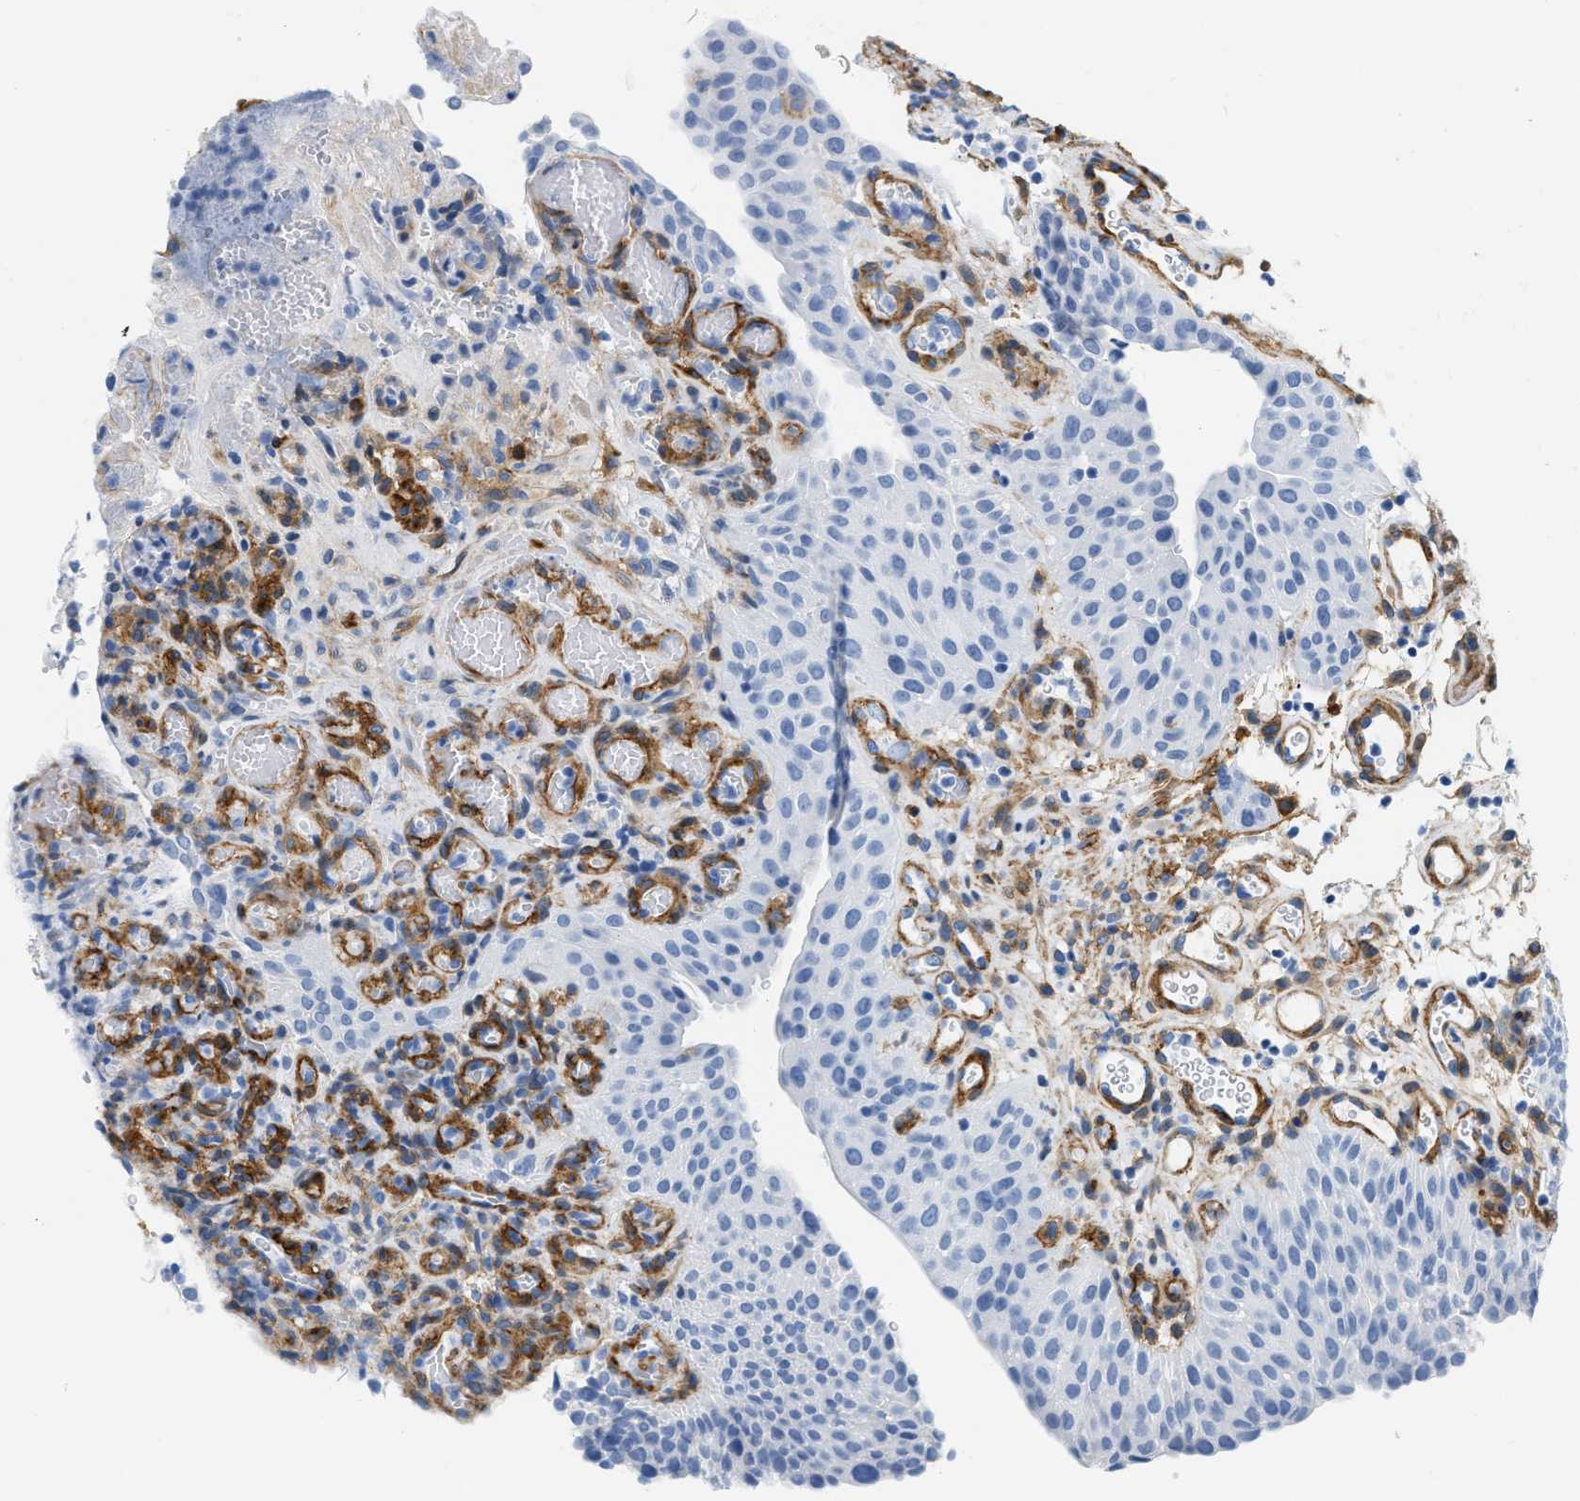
{"staining": {"intensity": "negative", "quantity": "none", "location": "none"}, "tissue": "urothelial cancer", "cell_type": "Tumor cells", "image_type": "cancer", "snomed": [{"axis": "morphology", "description": "Urothelial carcinoma, Low grade"}, {"axis": "morphology", "description": "Urothelial carcinoma, High grade"}, {"axis": "topography", "description": "Urinary bladder"}], "caption": "Protein analysis of urothelial cancer shows no significant expression in tumor cells.", "gene": "PDGFRB", "patient": {"sex": "male", "age": 35}}